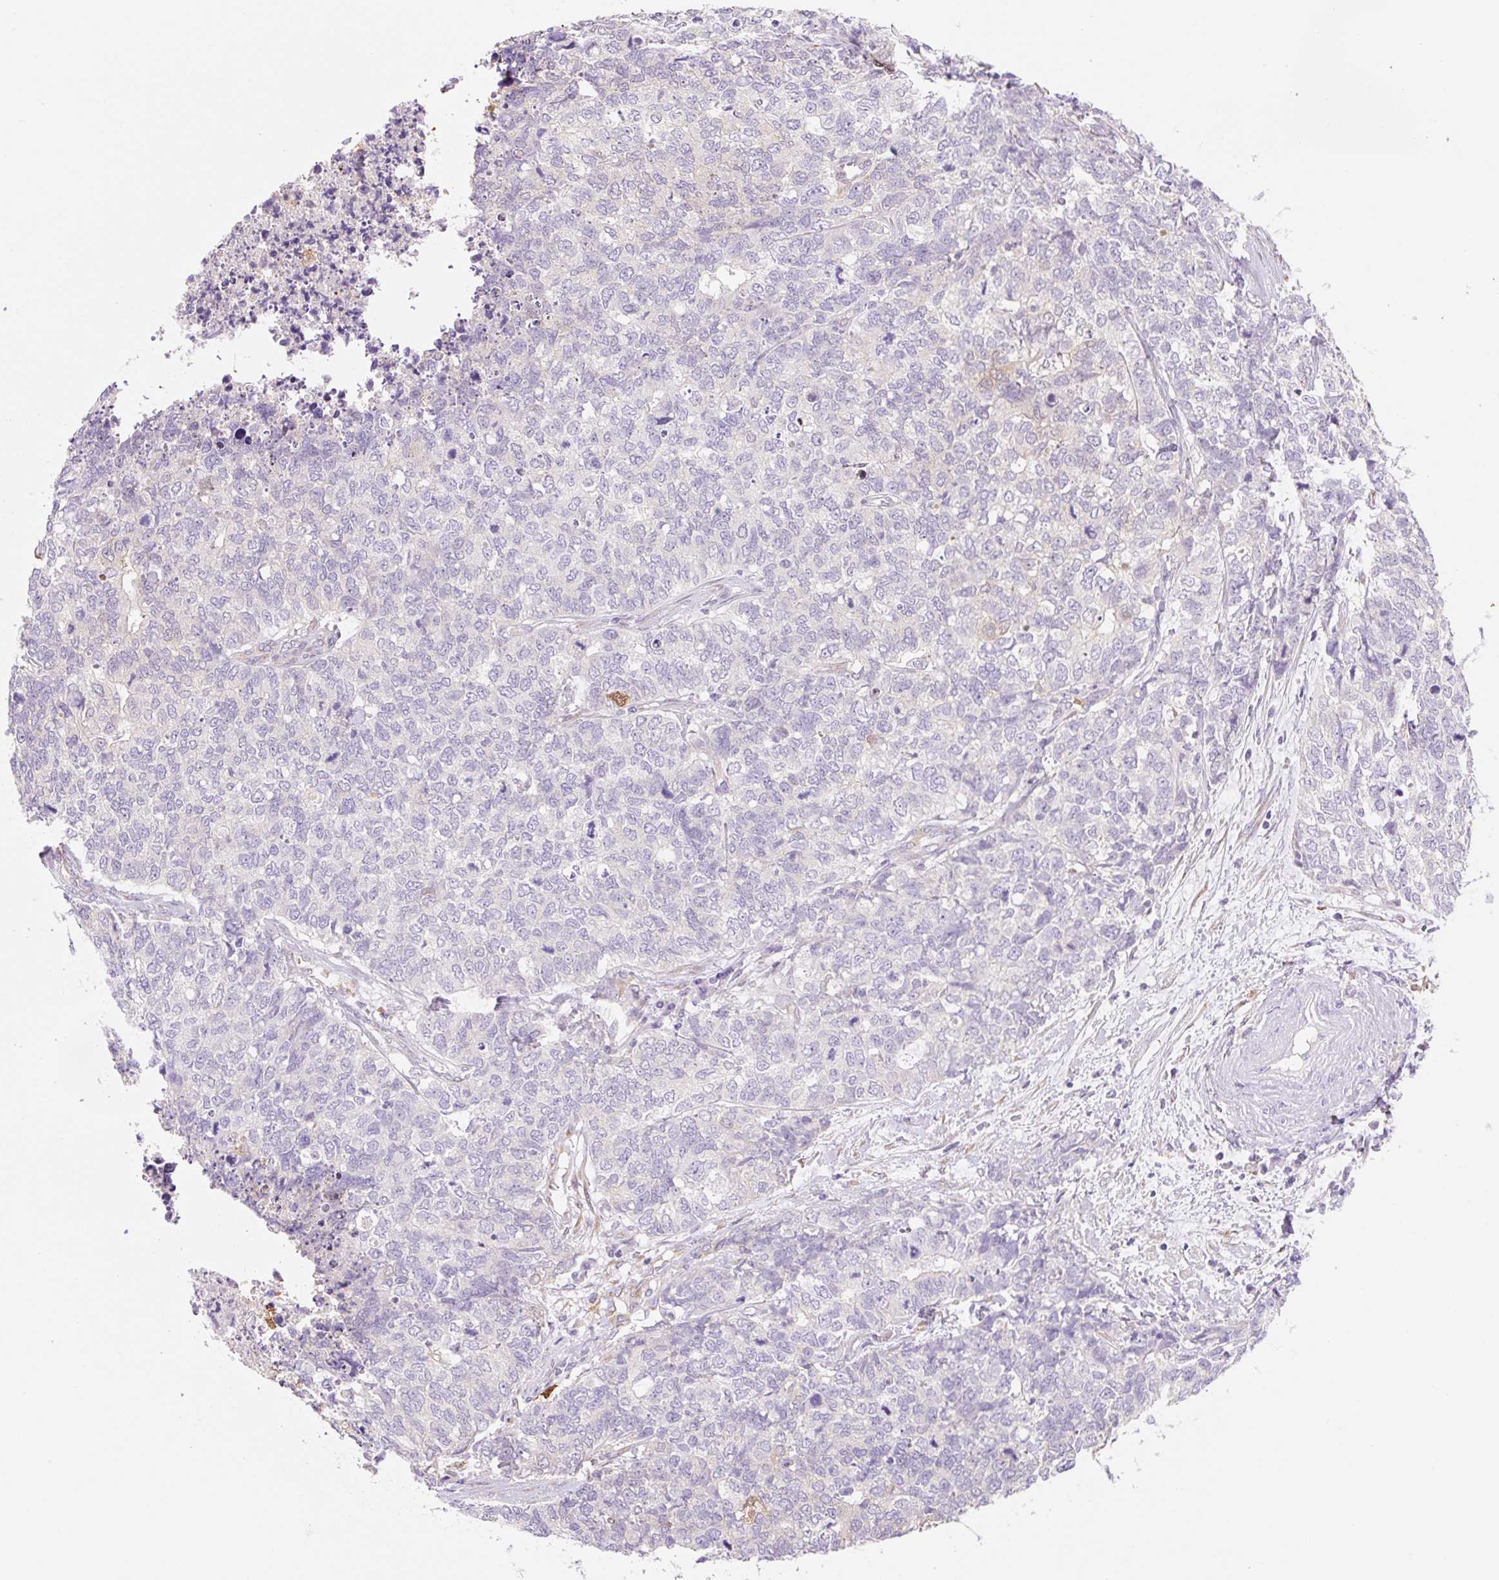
{"staining": {"intensity": "negative", "quantity": "none", "location": "none"}, "tissue": "cervical cancer", "cell_type": "Tumor cells", "image_type": "cancer", "snomed": [{"axis": "morphology", "description": "Squamous cell carcinoma, NOS"}, {"axis": "topography", "description": "Cervix"}], "caption": "A histopathology image of cervical squamous cell carcinoma stained for a protein demonstrates no brown staining in tumor cells.", "gene": "FABP5", "patient": {"sex": "female", "age": 63}}